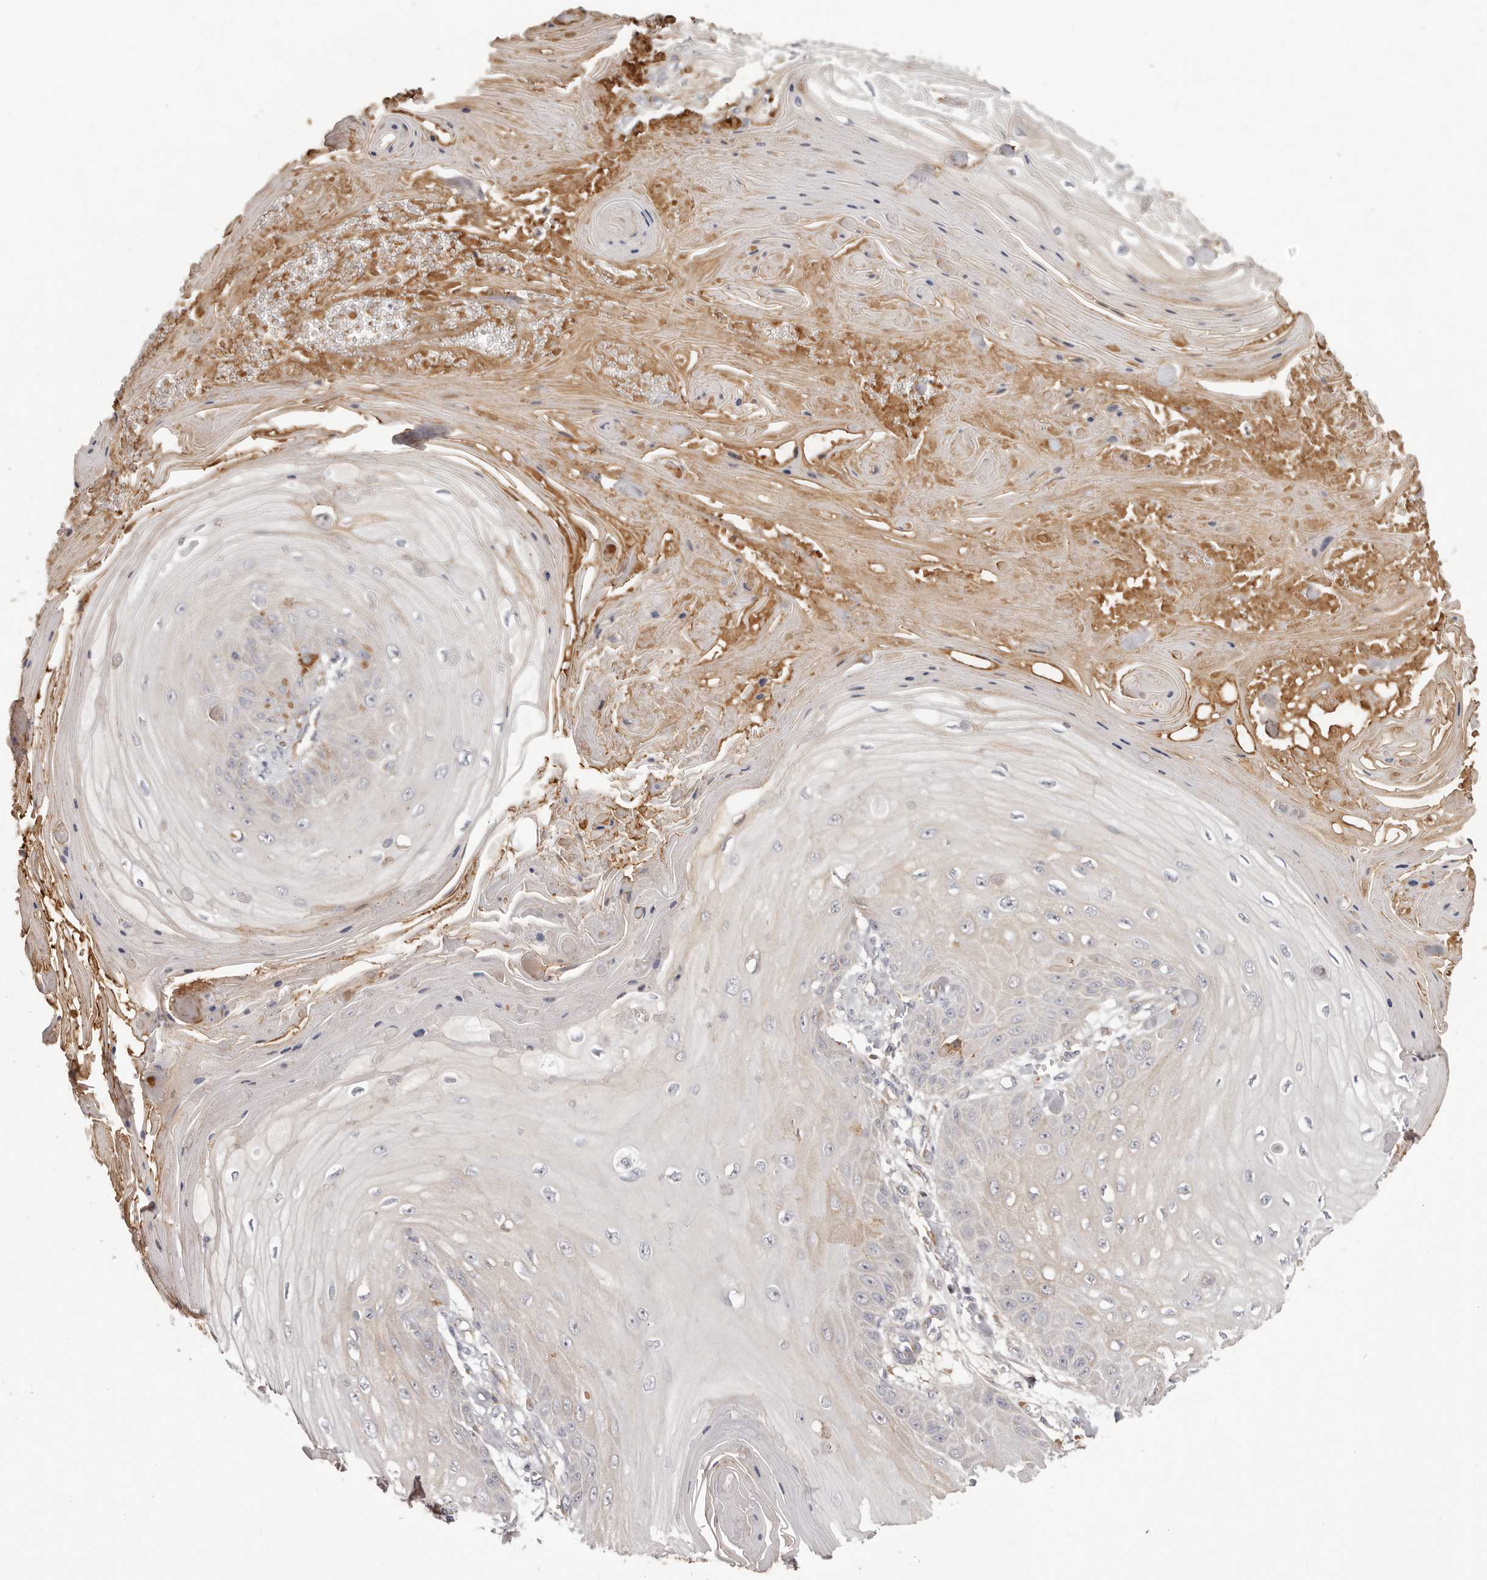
{"staining": {"intensity": "negative", "quantity": "none", "location": "none"}, "tissue": "skin cancer", "cell_type": "Tumor cells", "image_type": "cancer", "snomed": [{"axis": "morphology", "description": "Squamous cell carcinoma, NOS"}, {"axis": "topography", "description": "Skin"}], "caption": "Protein analysis of squamous cell carcinoma (skin) demonstrates no significant staining in tumor cells. The staining is performed using DAB (3,3'-diaminobenzidine) brown chromogen with nuclei counter-stained in using hematoxylin.", "gene": "OTUD3", "patient": {"sex": "male", "age": 74}}